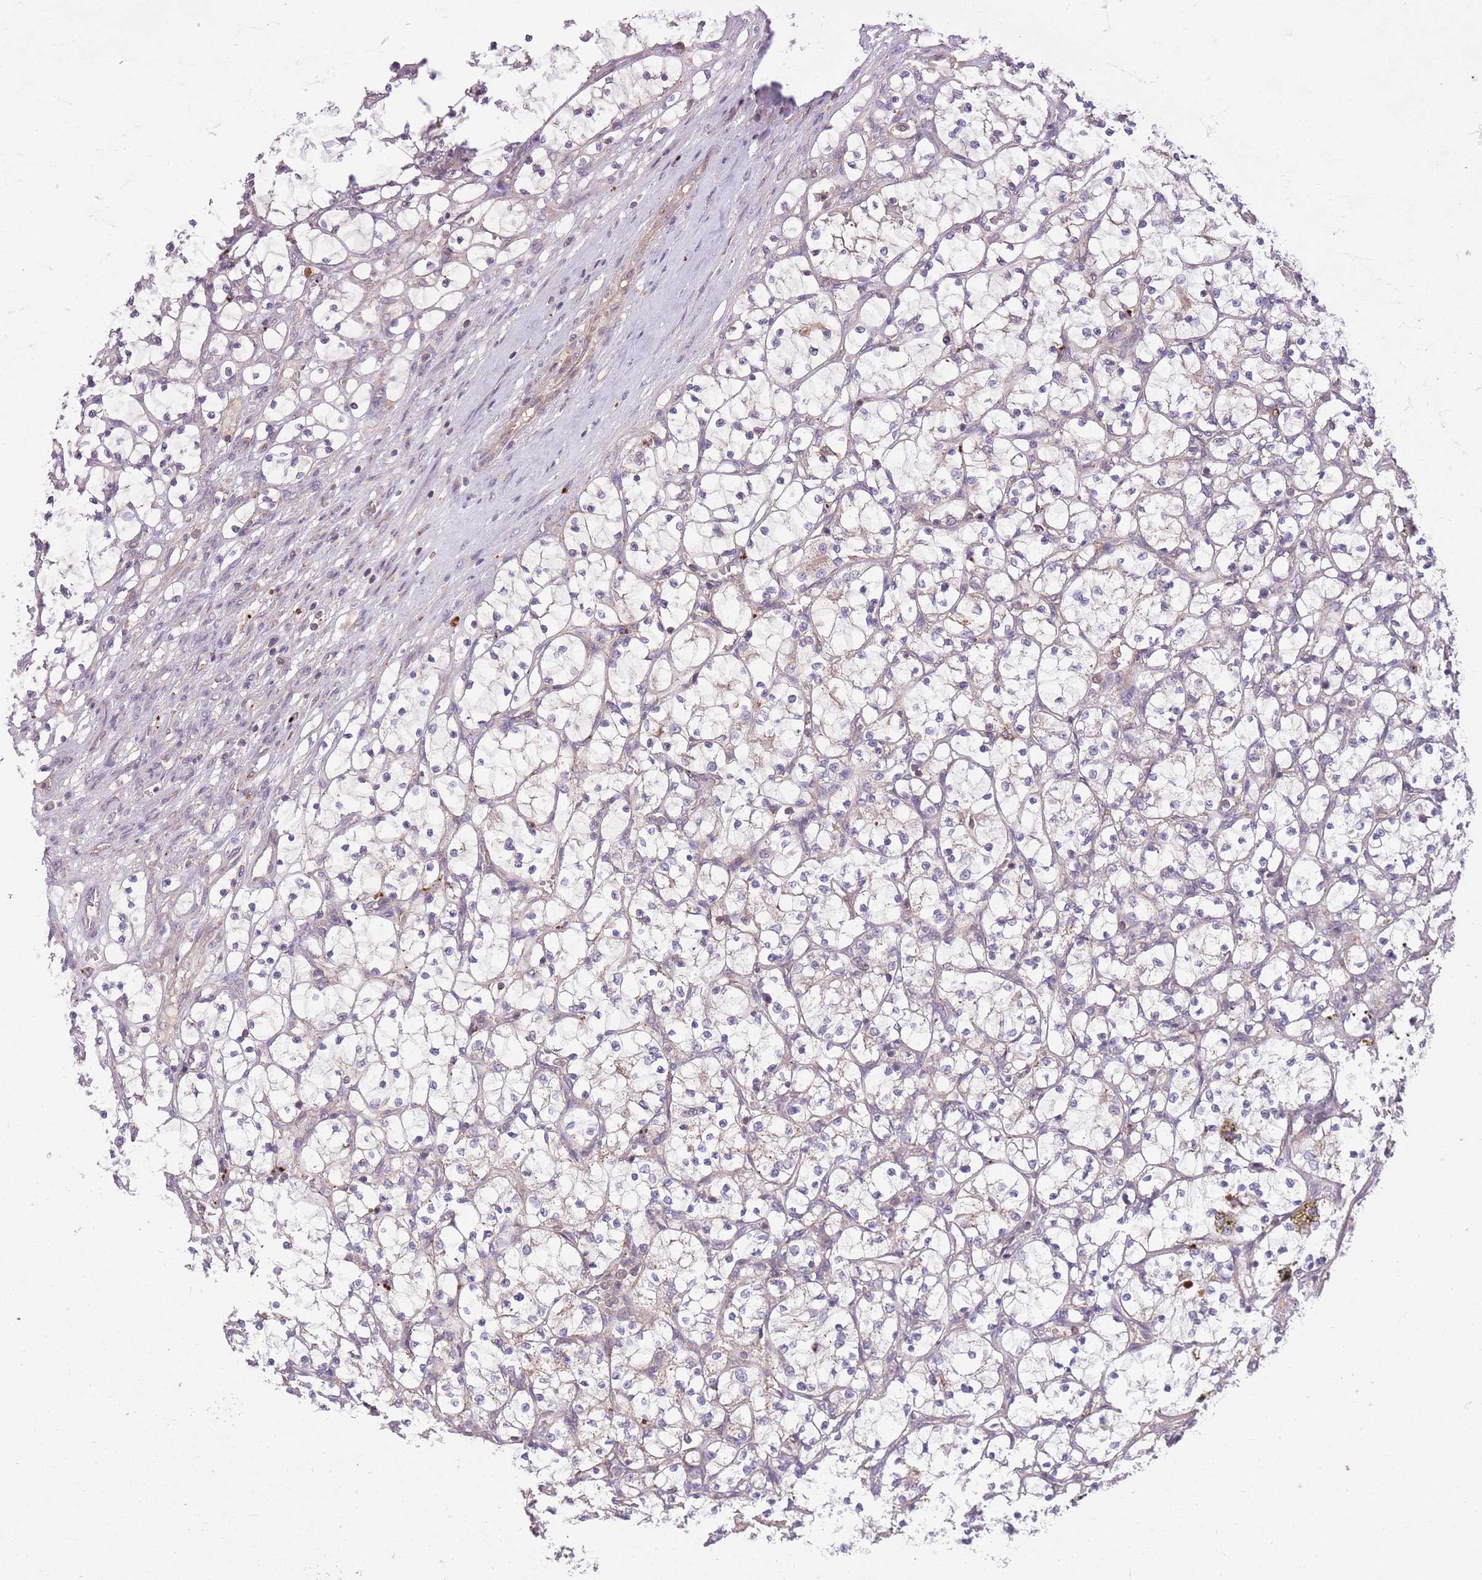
{"staining": {"intensity": "negative", "quantity": "none", "location": "none"}, "tissue": "renal cancer", "cell_type": "Tumor cells", "image_type": "cancer", "snomed": [{"axis": "morphology", "description": "Adenocarcinoma, NOS"}, {"axis": "topography", "description": "Kidney"}], "caption": "High magnification brightfield microscopy of renal cancer (adenocarcinoma) stained with DAB (3,3'-diaminobenzidine) (brown) and counterstained with hematoxylin (blue): tumor cells show no significant expression.", "gene": "POLR3F", "patient": {"sex": "female", "age": 69}}